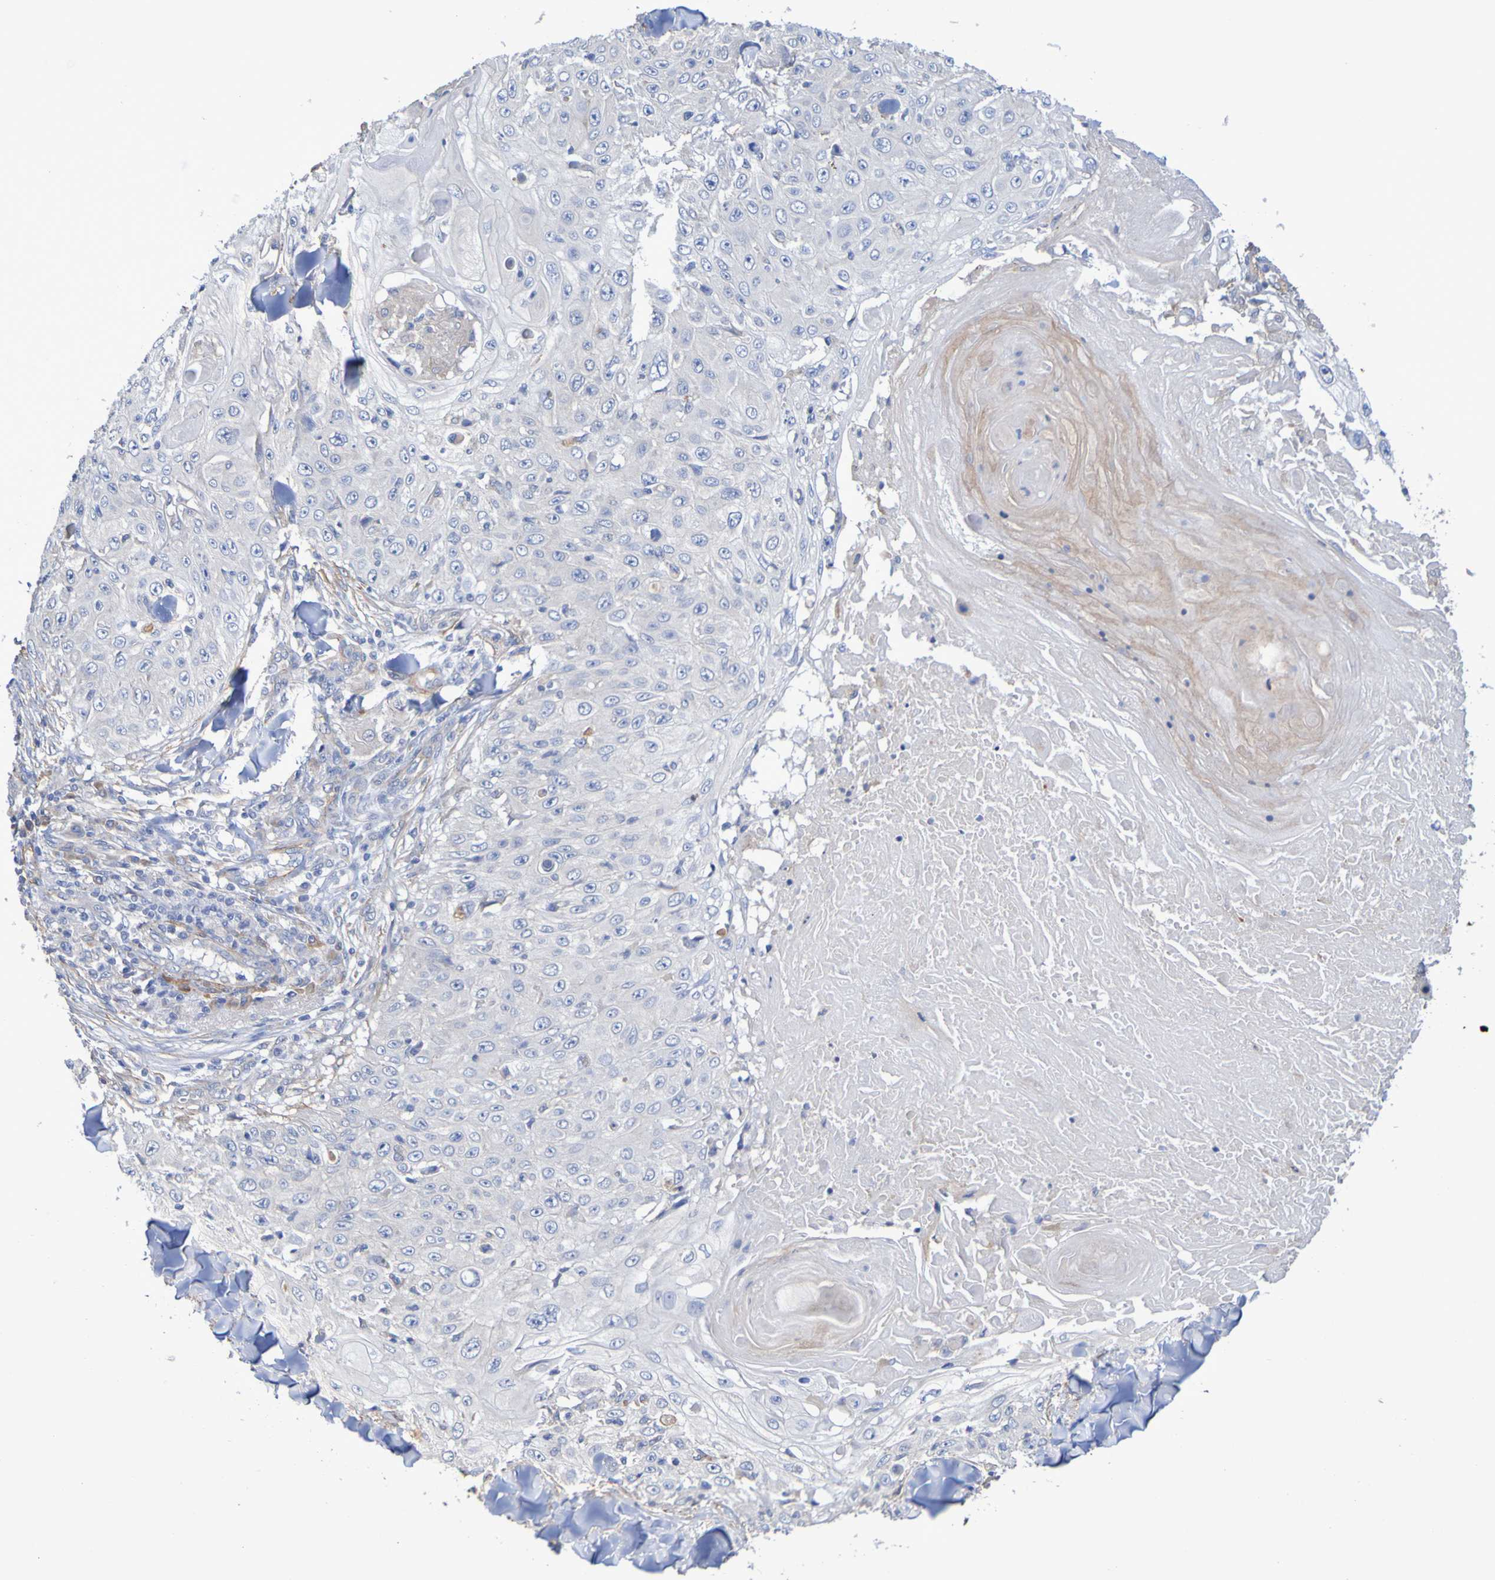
{"staining": {"intensity": "negative", "quantity": "none", "location": "none"}, "tissue": "skin cancer", "cell_type": "Tumor cells", "image_type": "cancer", "snomed": [{"axis": "morphology", "description": "Squamous cell carcinoma, NOS"}, {"axis": "topography", "description": "Skin"}], "caption": "This is an immunohistochemistry (IHC) photomicrograph of human skin cancer (squamous cell carcinoma). There is no staining in tumor cells.", "gene": "SRPRB", "patient": {"sex": "male", "age": 86}}